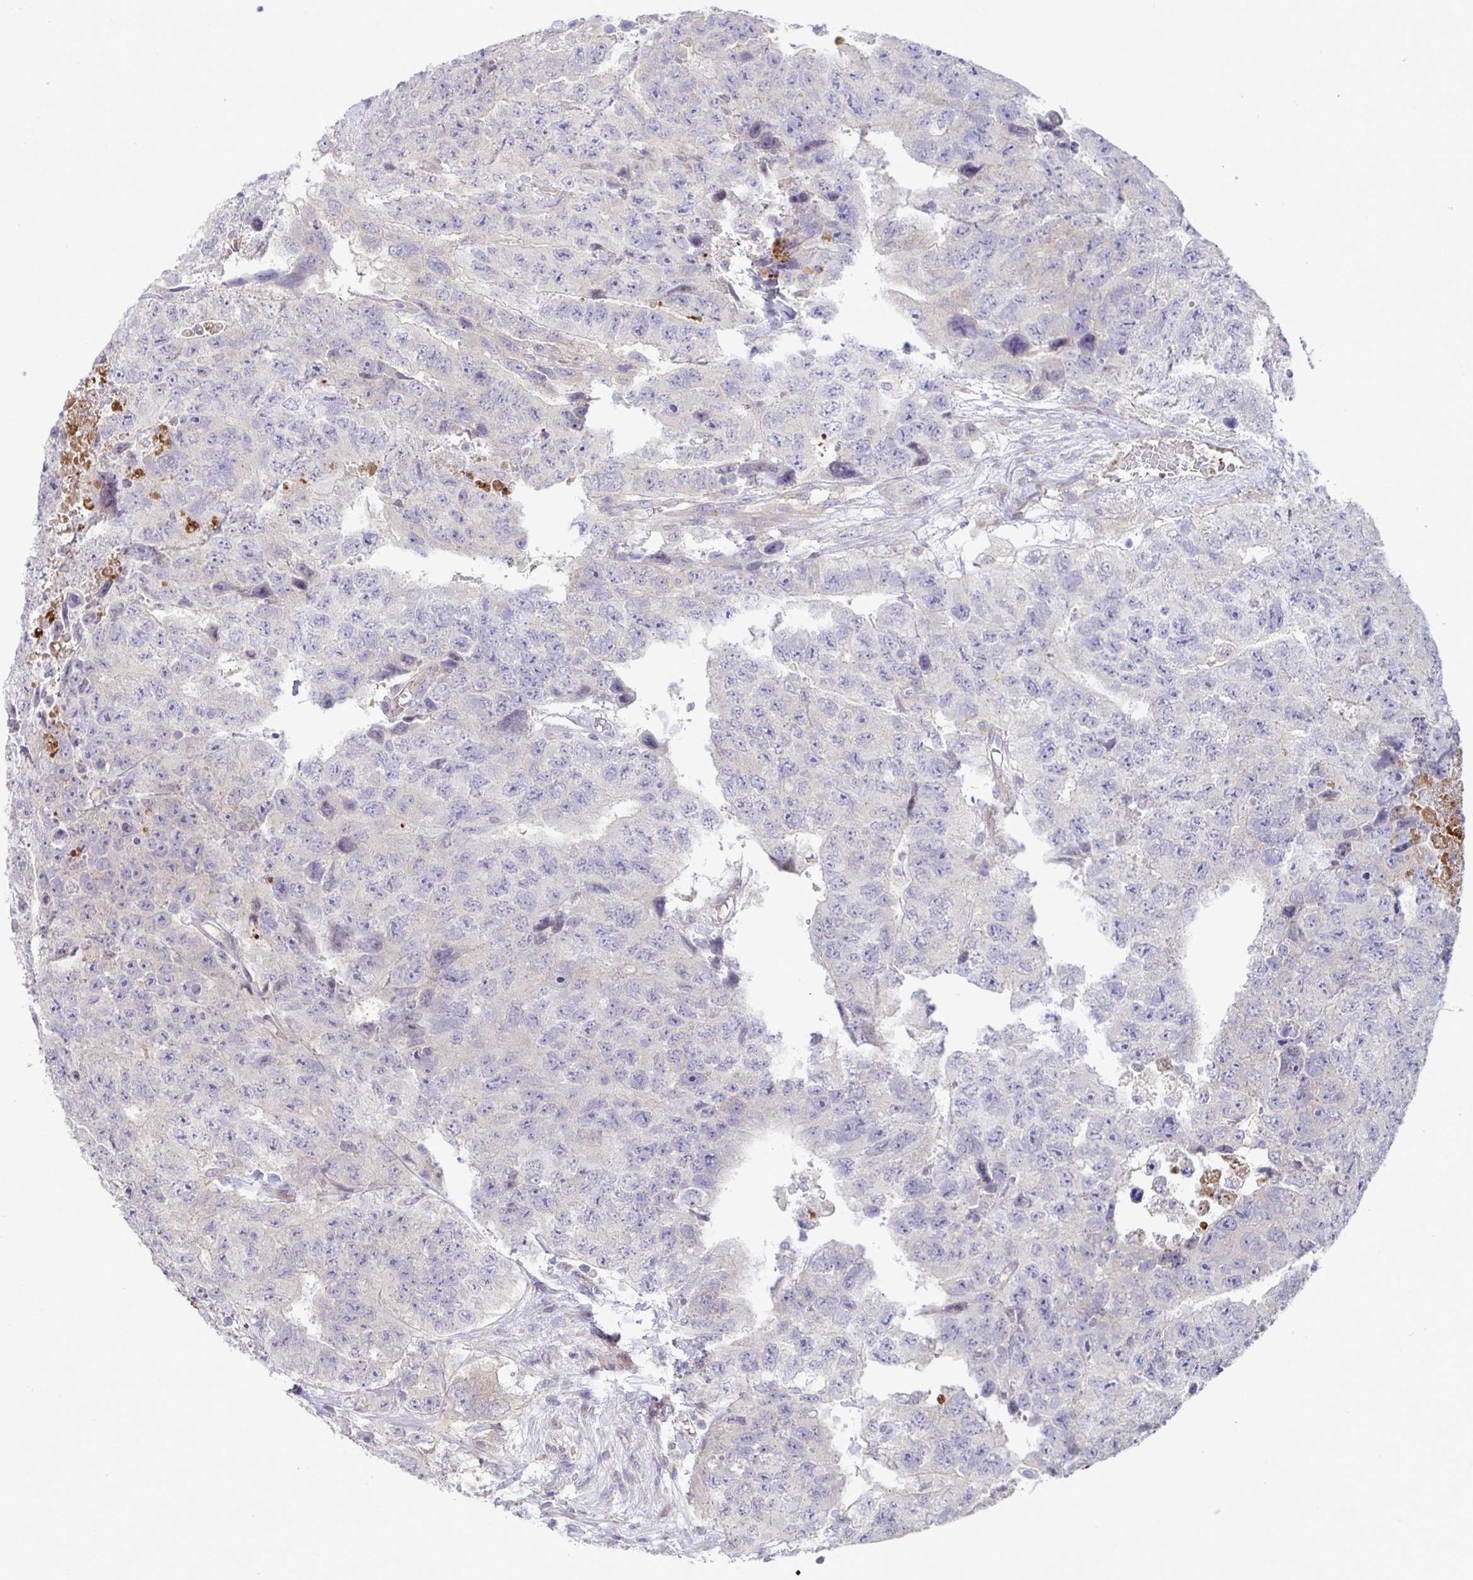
{"staining": {"intensity": "negative", "quantity": "none", "location": "none"}, "tissue": "testis cancer", "cell_type": "Tumor cells", "image_type": "cancer", "snomed": [{"axis": "morphology", "description": "Carcinoma, Embryonal, NOS"}, {"axis": "topography", "description": "Testis"}], "caption": "Immunohistochemistry (IHC) of testis cancer reveals no positivity in tumor cells.", "gene": "IL37", "patient": {"sex": "male", "age": 24}}